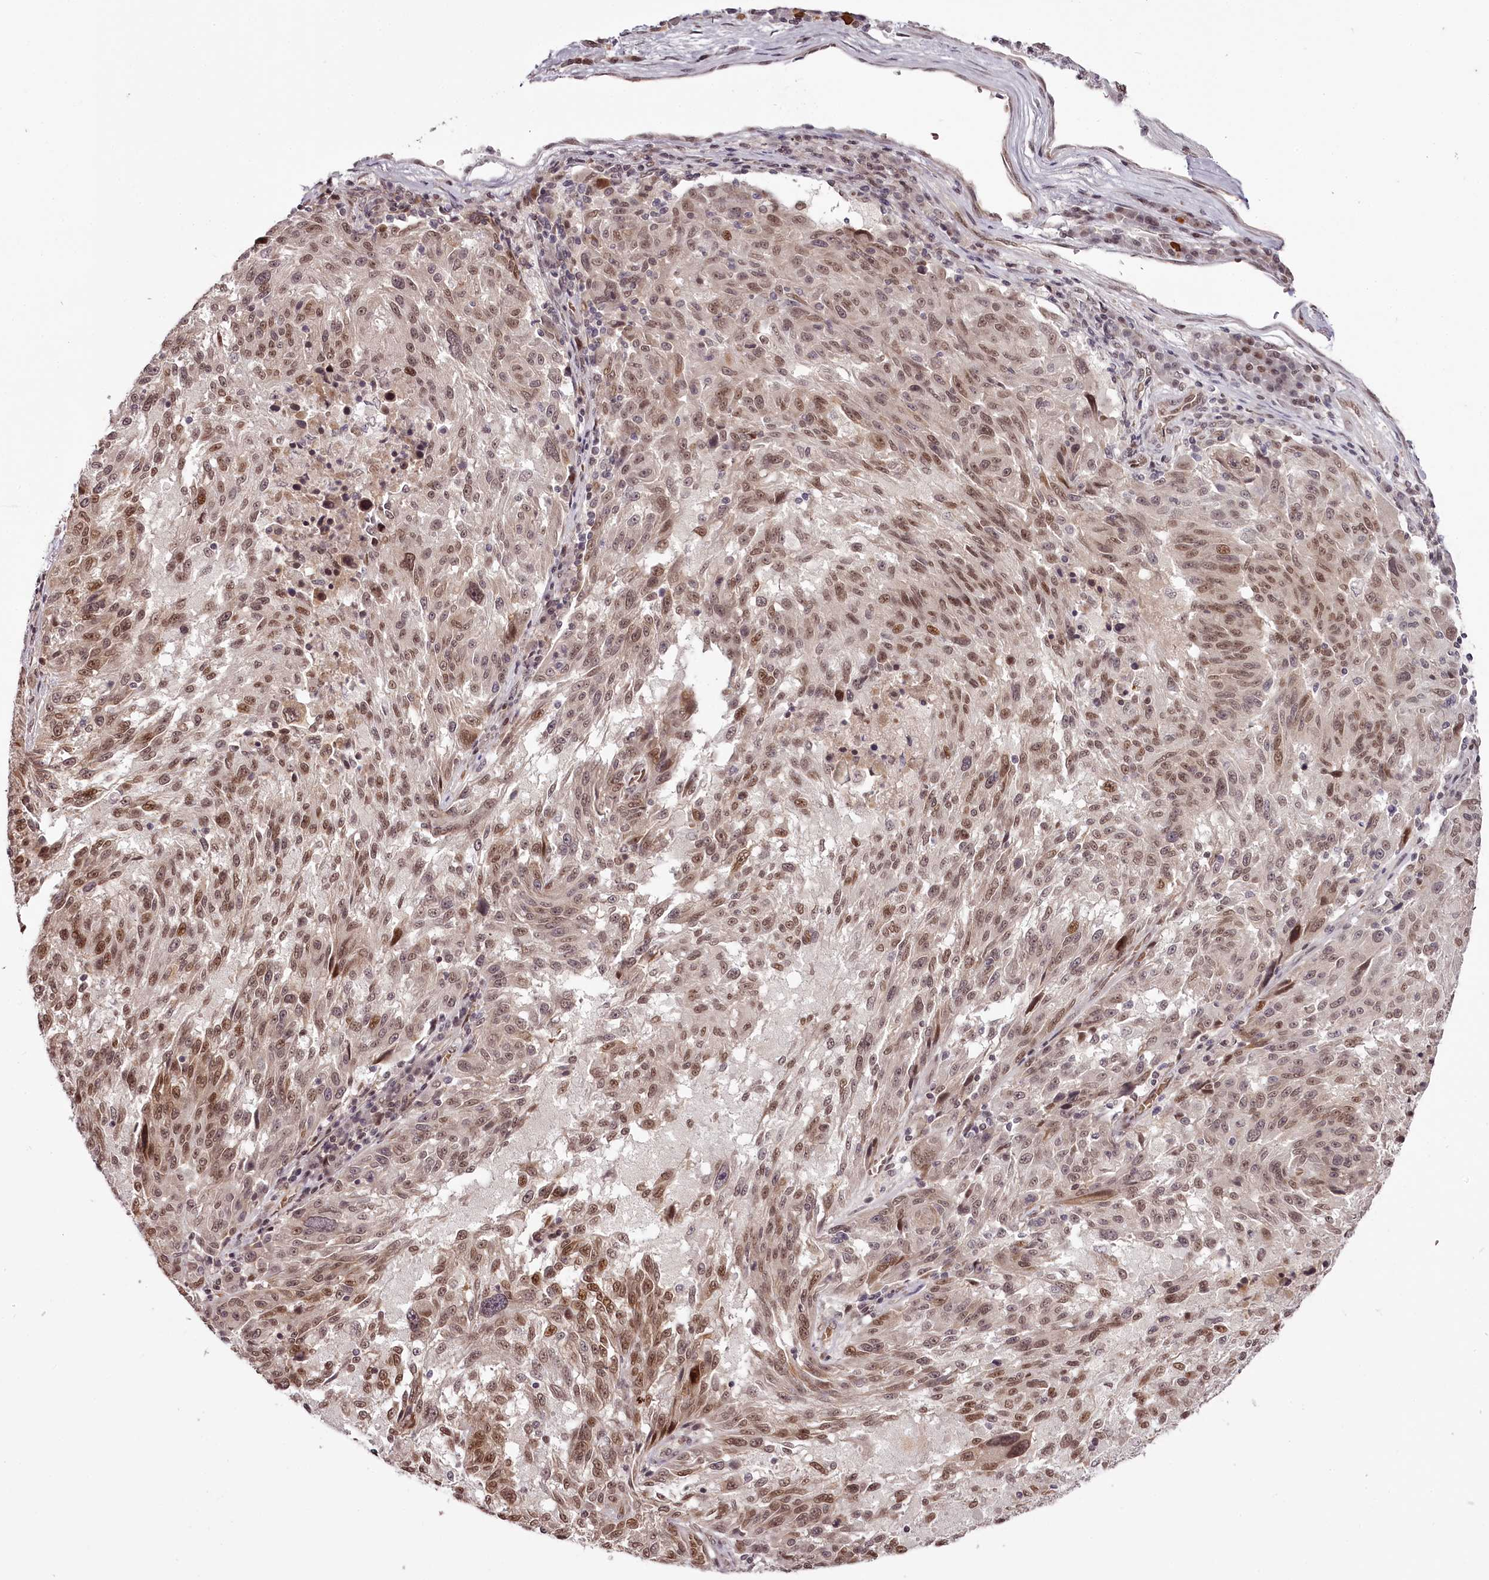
{"staining": {"intensity": "moderate", "quantity": ">75%", "location": "nuclear"}, "tissue": "melanoma", "cell_type": "Tumor cells", "image_type": "cancer", "snomed": [{"axis": "morphology", "description": "Malignant melanoma, NOS"}, {"axis": "topography", "description": "Skin"}], "caption": "This is an image of immunohistochemistry staining of malignant melanoma, which shows moderate positivity in the nuclear of tumor cells.", "gene": "THYN1", "patient": {"sex": "male", "age": 53}}